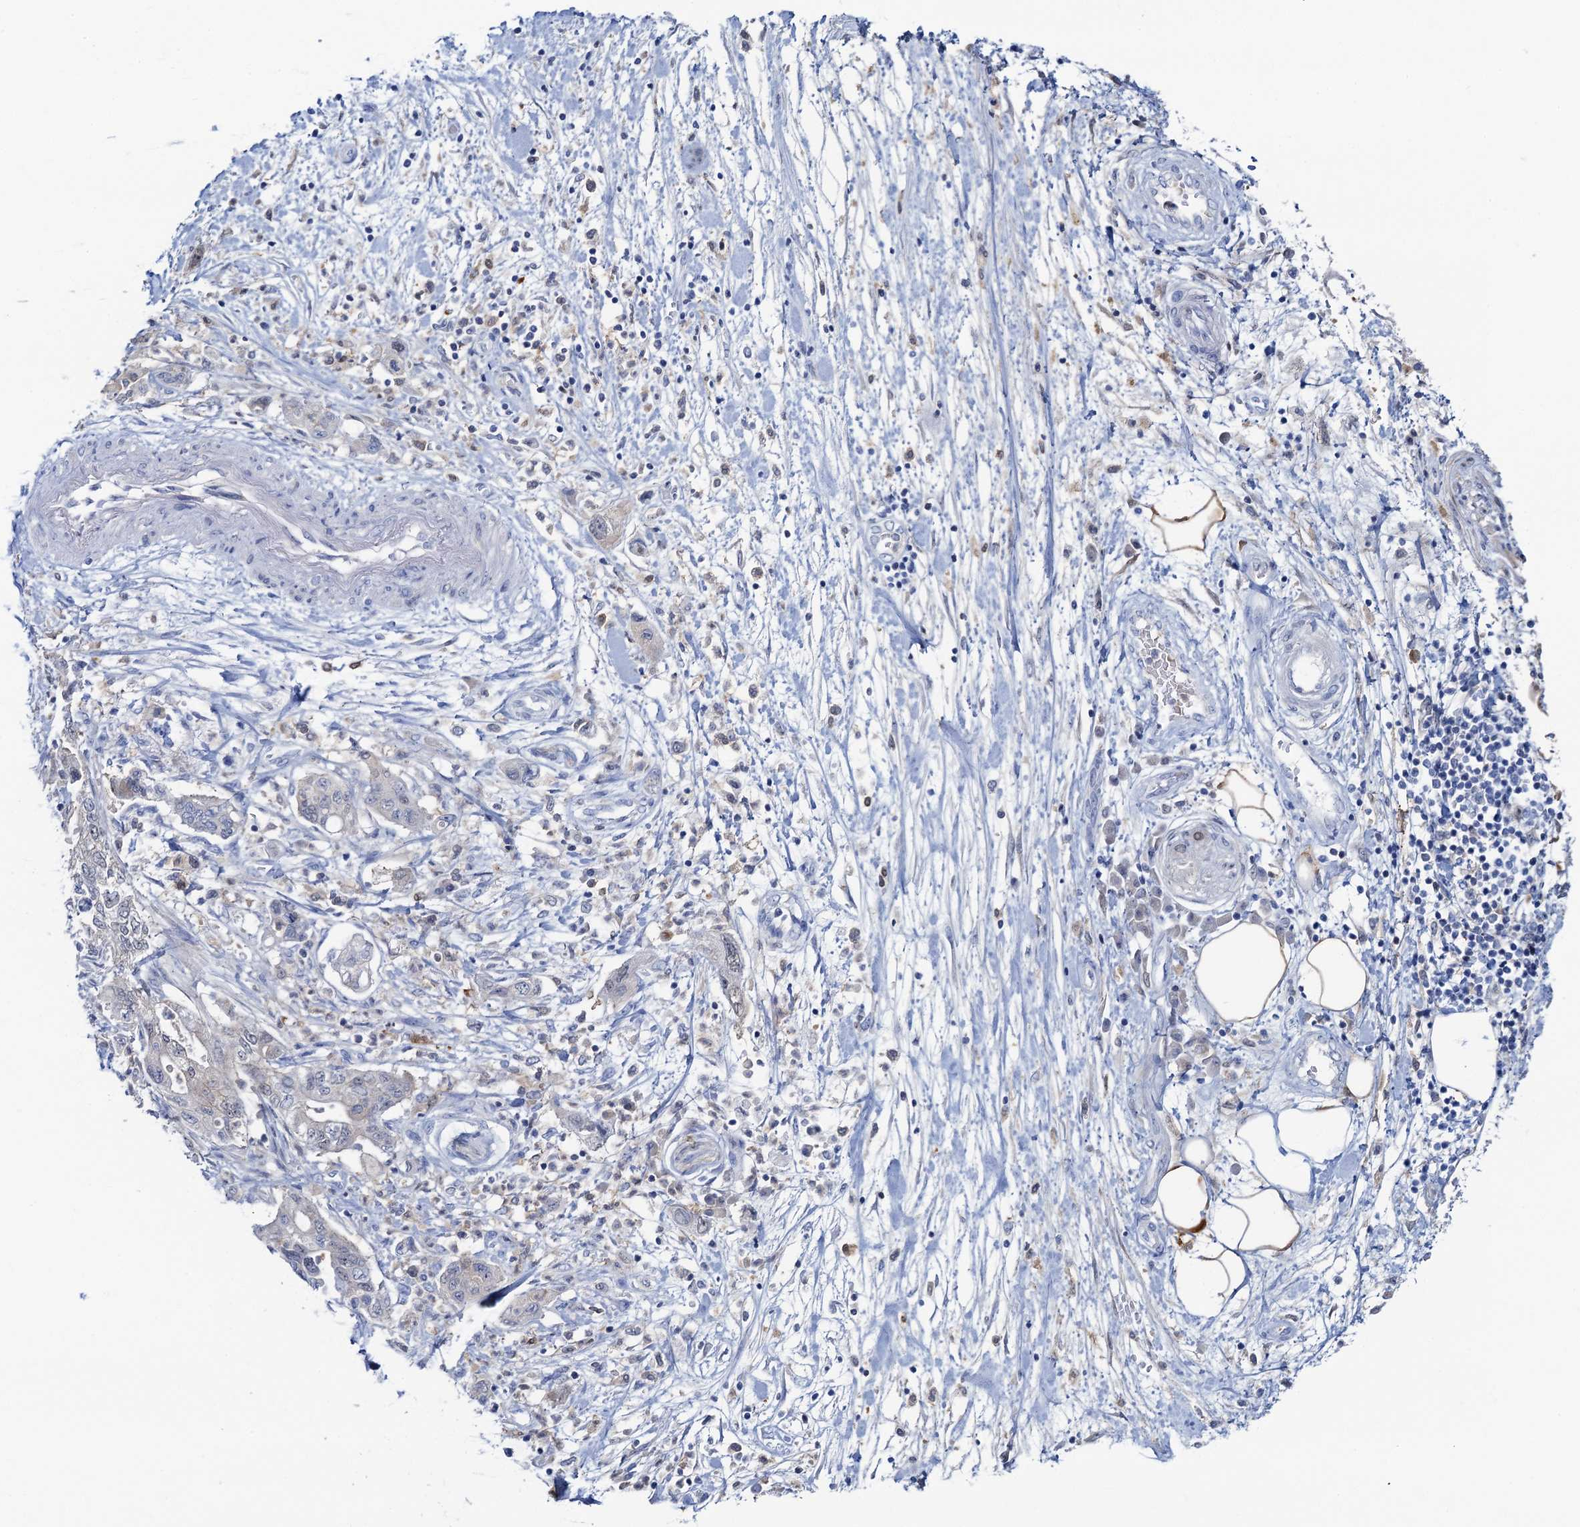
{"staining": {"intensity": "negative", "quantity": "none", "location": "none"}, "tissue": "pancreatic cancer", "cell_type": "Tumor cells", "image_type": "cancer", "snomed": [{"axis": "morphology", "description": "Adenocarcinoma, NOS"}, {"axis": "topography", "description": "Pancreas"}], "caption": "DAB immunohistochemical staining of human pancreatic adenocarcinoma reveals no significant staining in tumor cells. (DAB (3,3'-diaminobenzidine) immunohistochemistry (IHC) with hematoxylin counter stain).", "gene": "FAH", "patient": {"sex": "female", "age": 73}}